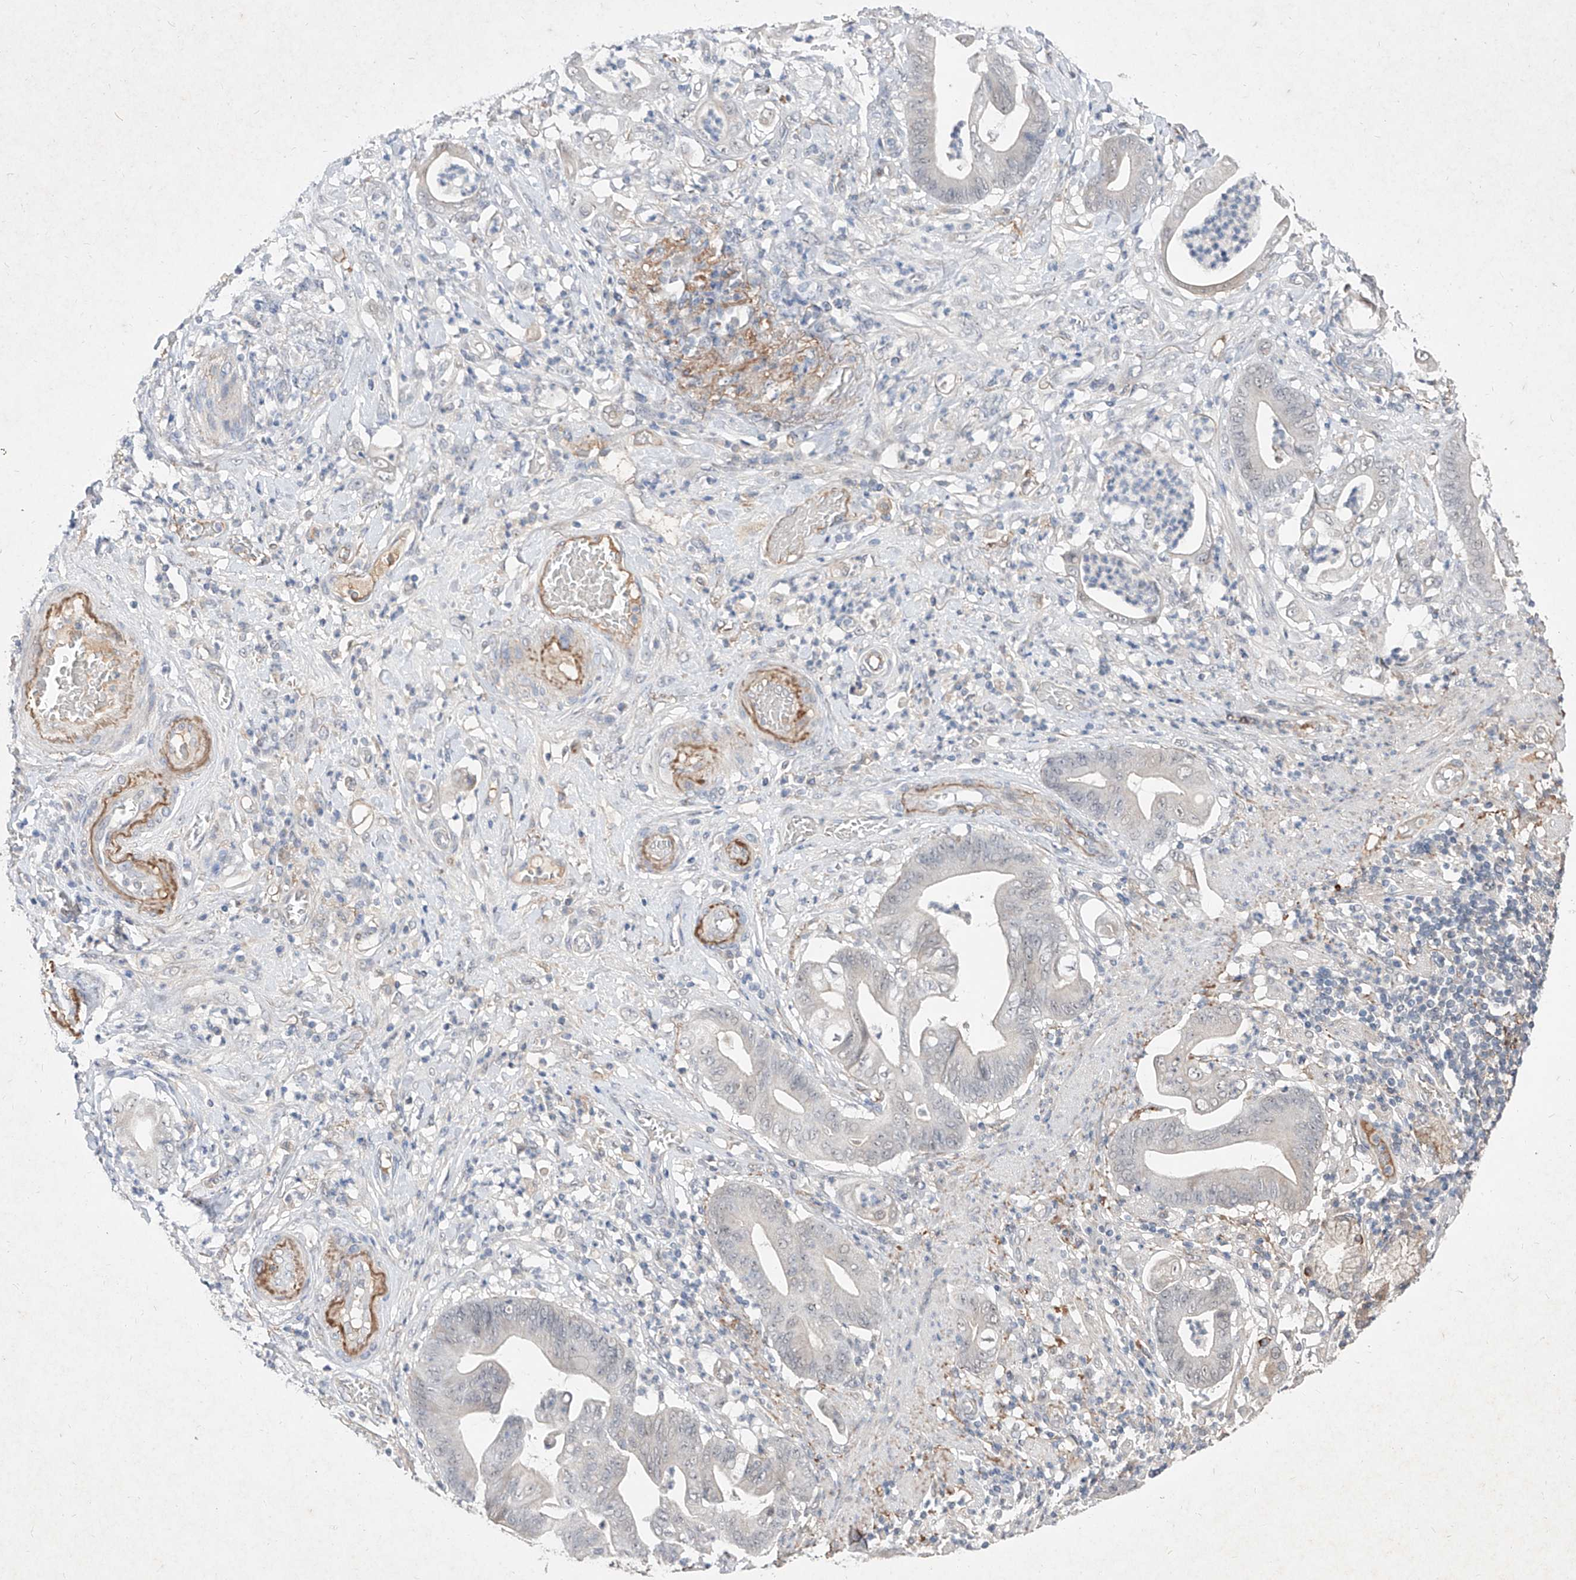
{"staining": {"intensity": "negative", "quantity": "none", "location": "none"}, "tissue": "stomach cancer", "cell_type": "Tumor cells", "image_type": "cancer", "snomed": [{"axis": "morphology", "description": "Adenocarcinoma, NOS"}, {"axis": "topography", "description": "Stomach"}], "caption": "An image of stomach cancer stained for a protein demonstrates no brown staining in tumor cells.", "gene": "C4A", "patient": {"sex": "female", "age": 73}}